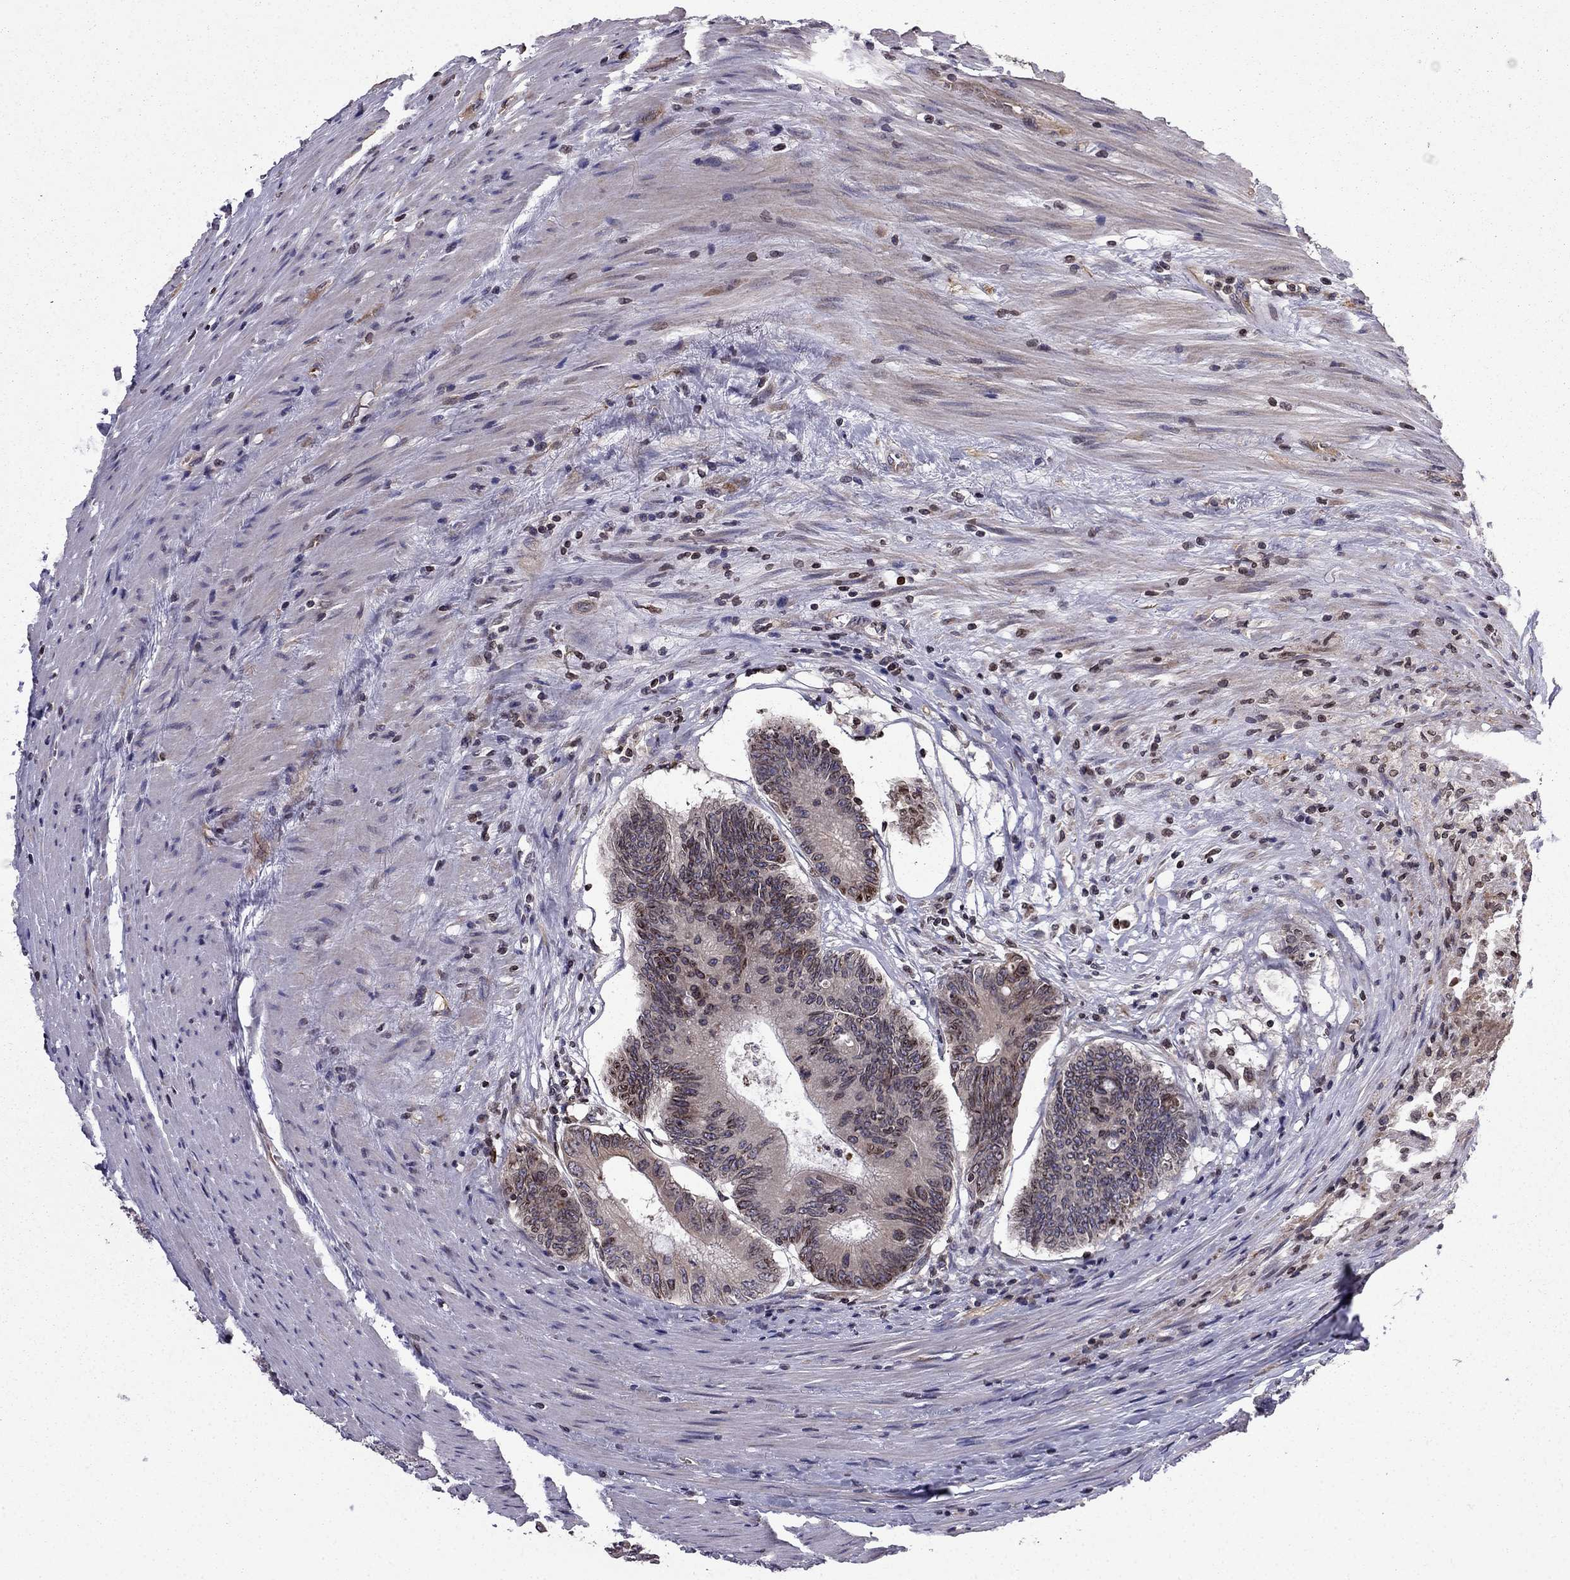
{"staining": {"intensity": "negative", "quantity": "none", "location": "none"}, "tissue": "colorectal cancer", "cell_type": "Tumor cells", "image_type": "cancer", "snomed": [{"axis": "morphology", "description": "Adenocarcinoma, NOS"}, {"axis": "topography", "description": "Rectum"}], "caption": "A high-resolution histopathology image shows IHC staining of colorectal adenocarcinoma, which demonstrates no significant staining in tumor cells.", "gene": "CDC42BPA", "patient": {"sex": "male", "age": 59}}